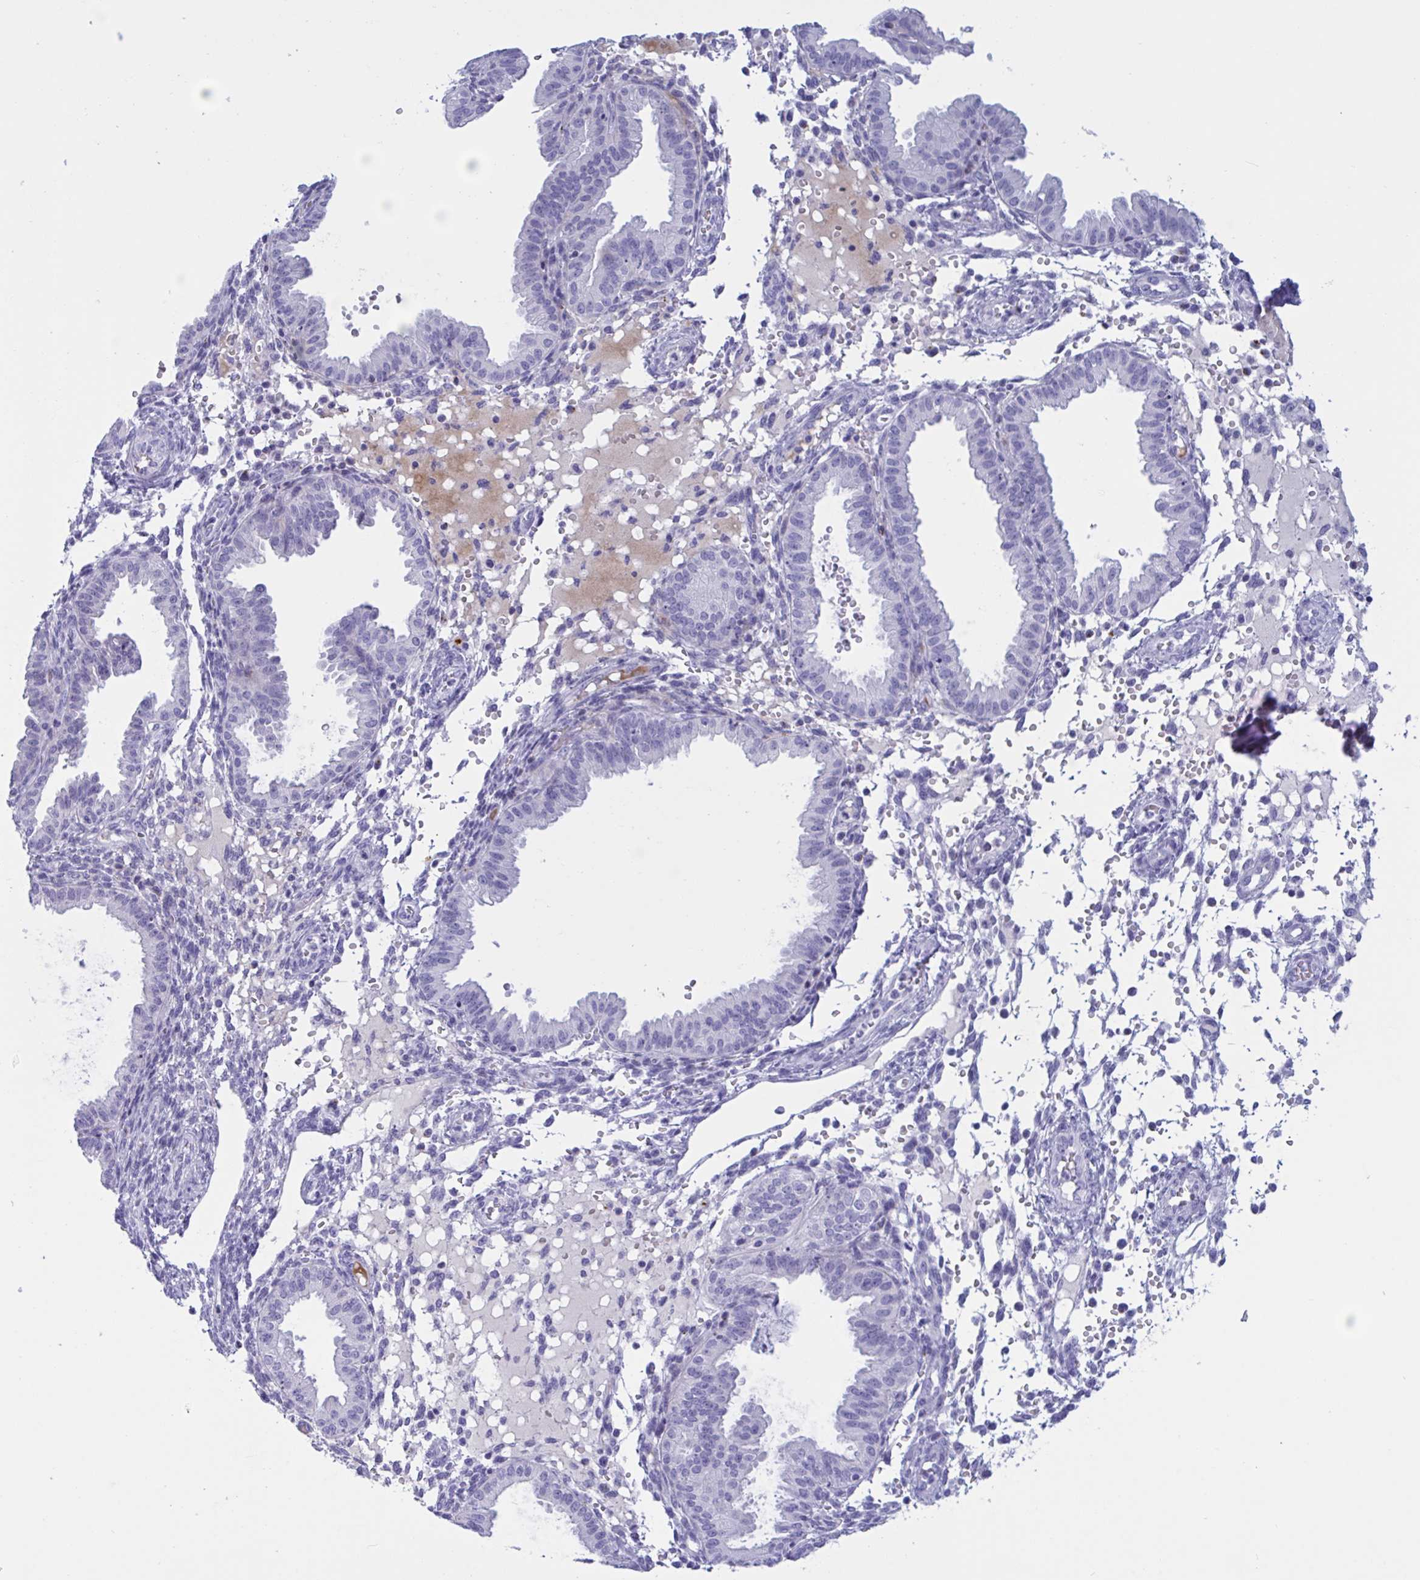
{"staining": {"intensity": "negative", "quantity": "none", "location": "none"}, "tissue": "endometrium", "cell_type": "Cells in endometrial stroma", "image_type": "normal", "snomed": [{"axis": "morphology", "description": "Normal tissue, NOS"}, {"axis": "topography", "description": "Endometrium"}], "caption": "Immunohistochemical staining of normal endometrium displays no significant positivity in cells in endometrial stroma. (DAB (3,3'-diaminobenzidine) immunohistochemistry (IHC) with hematoxylin counter stain).", "gene": "OXLD1", "patient": {"sex": "female", "age": 33}}